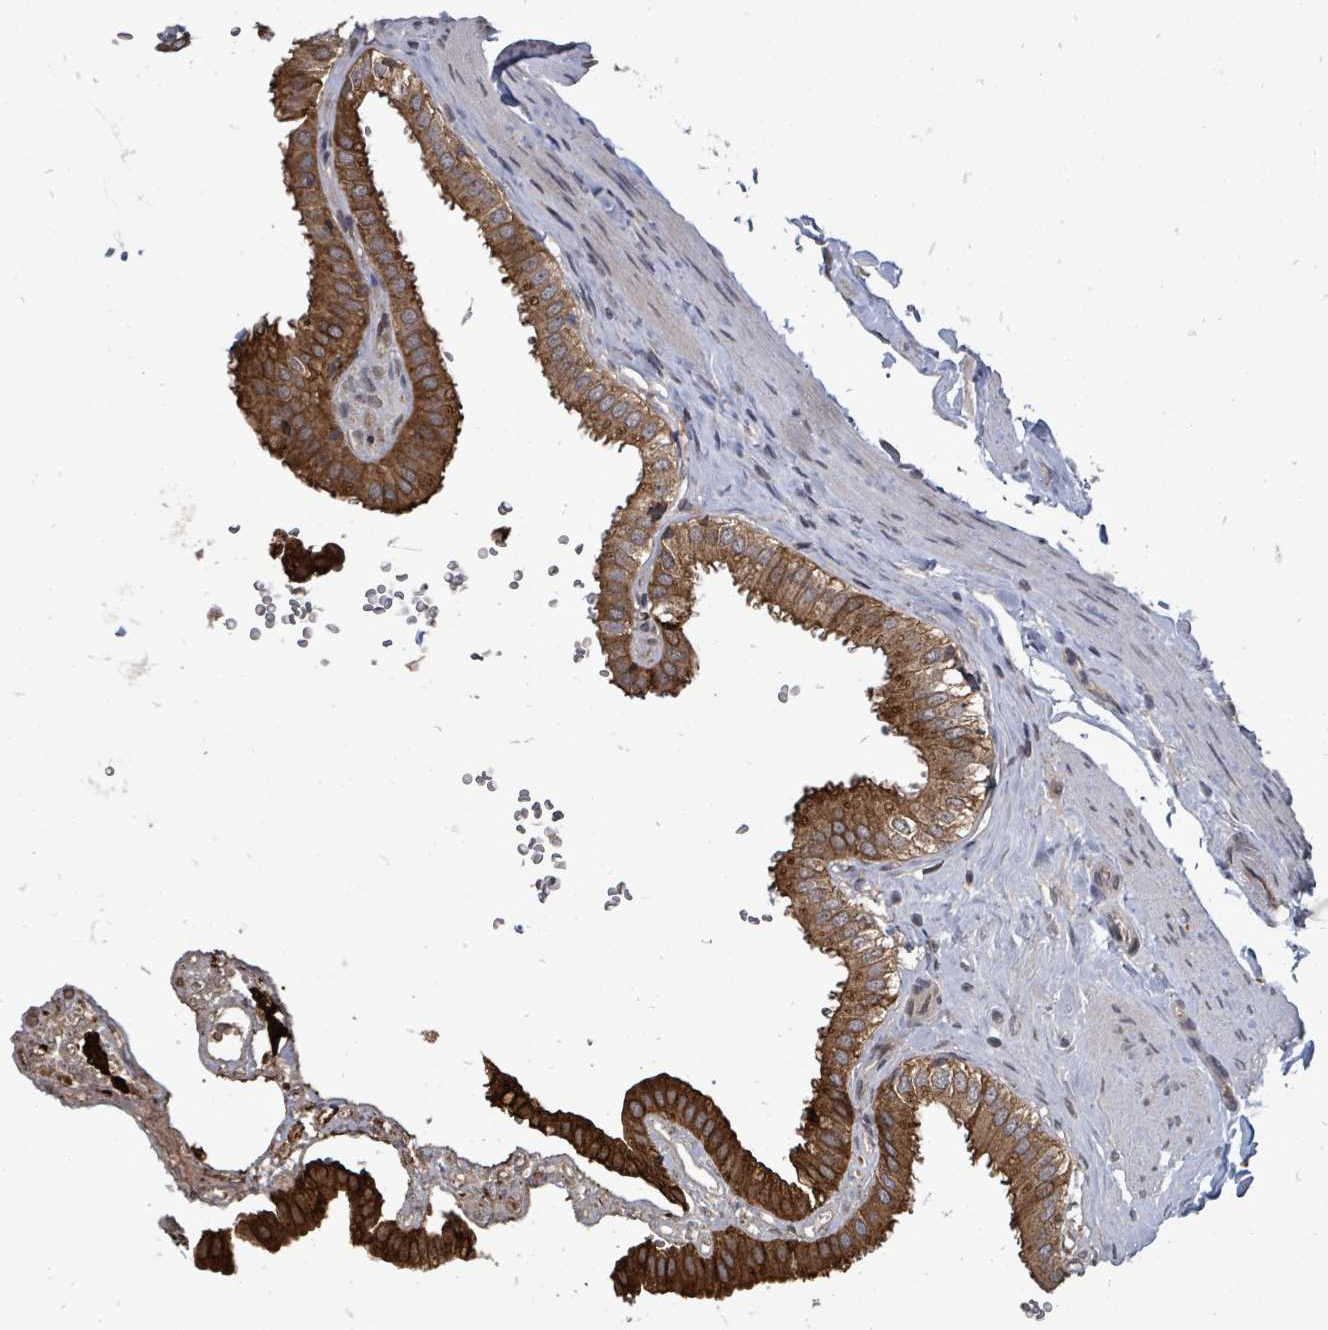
{"staining": {"intensity": "strong", "quantity": ">75%", "location": "cytoplasmic/membranous,nuclear"}, "tissue": "gallbladder", "cell_type": "Glandular cells", "image_type": "normal", "snomed": [{"axis": "morphology", "description": "Normal tissue, NOS"}, {"axis": "topography", "description": "Gallbladder"}], "caption": "A brown stain labels strong cytoplasmic/membranous,nuclear expression of a protein in glandular cells of unremarkable human gallbladder.", "gene": "RALGAPB", "patient": {"sex": "female", "age": 61}}